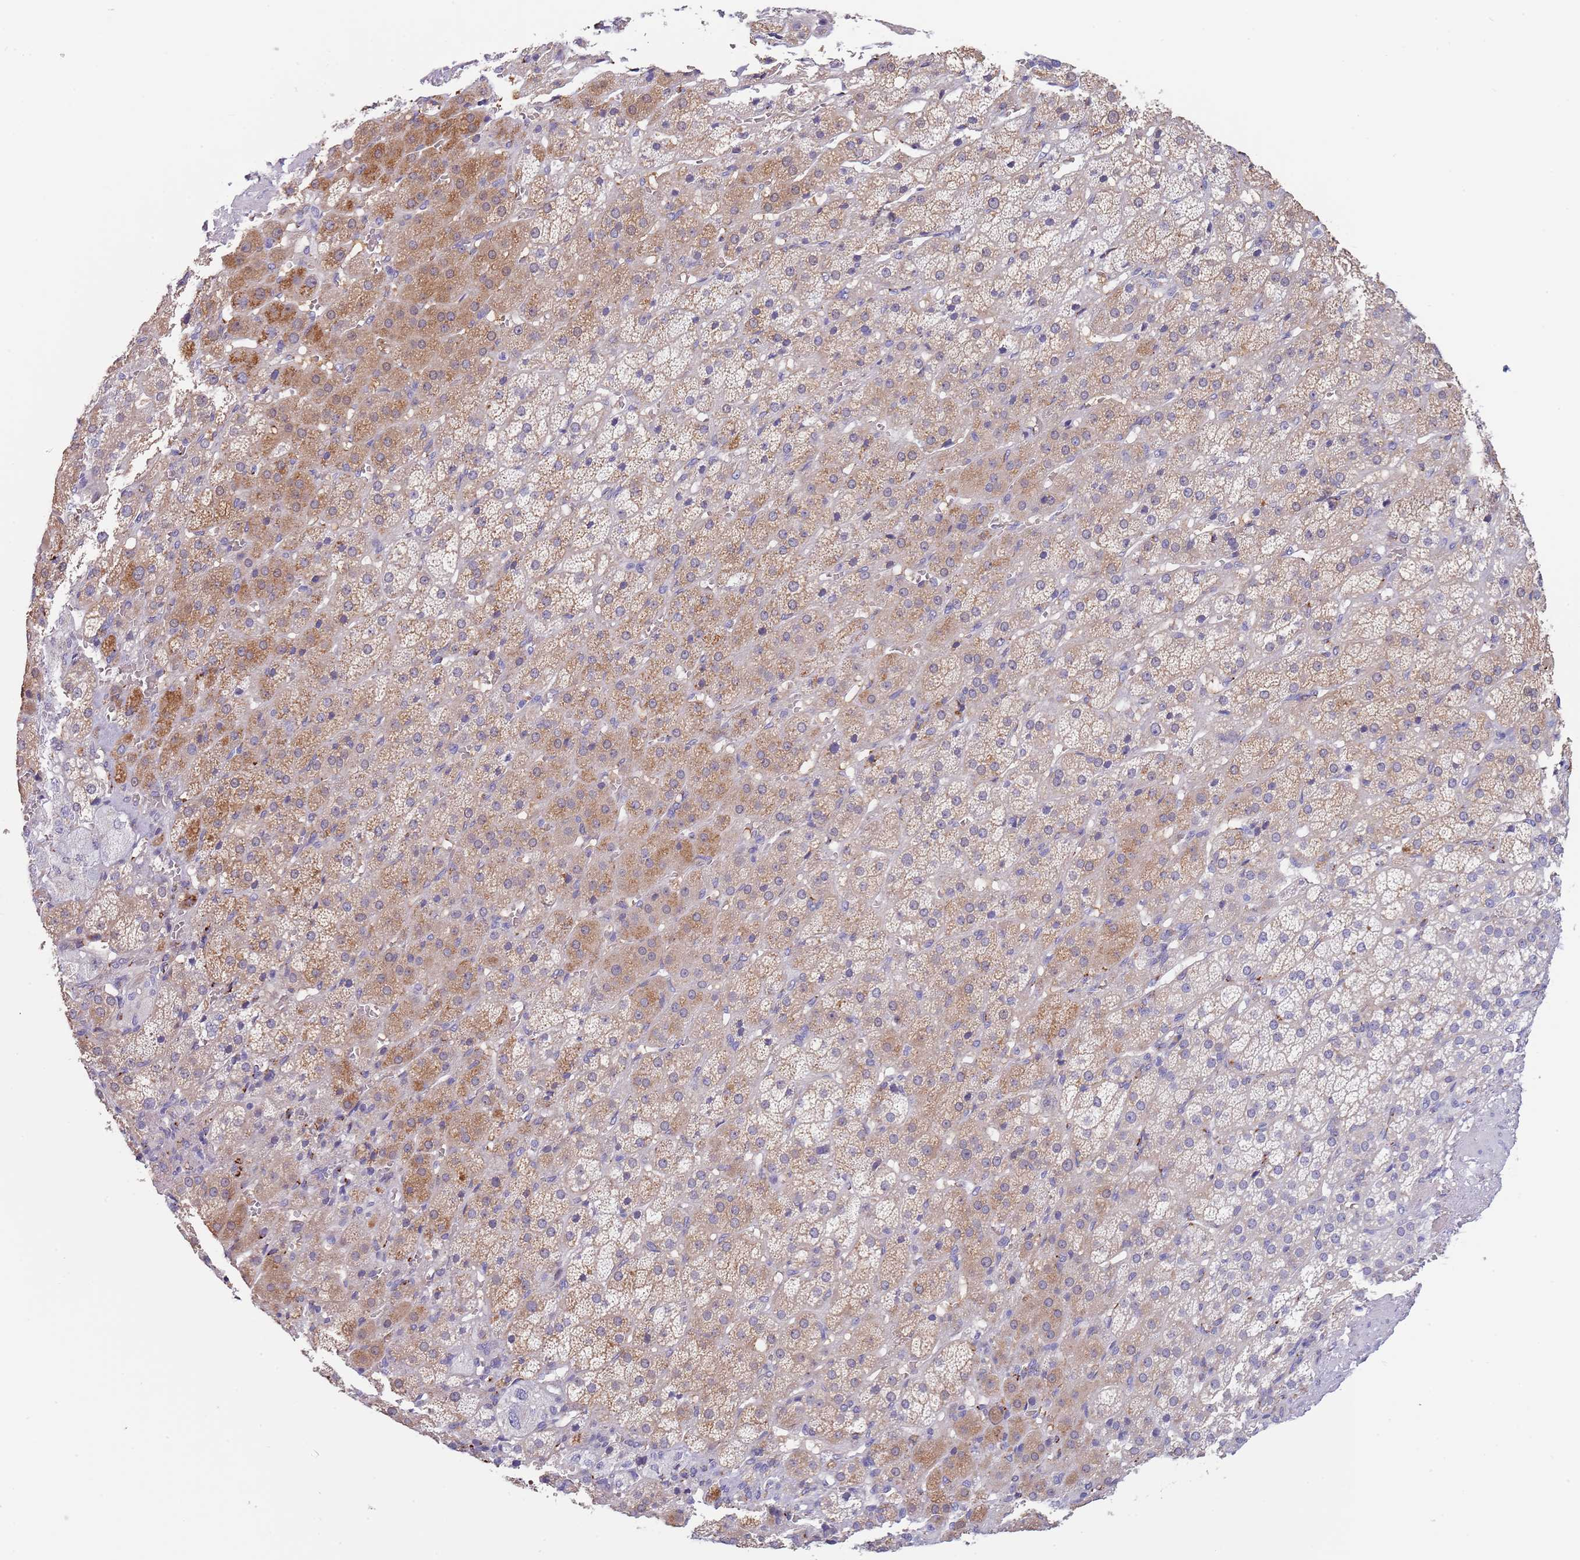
{"staining": {"intensity": "moderate", "quantity": ">75%", "location": "cytoplasmic/membranous"}, "tissue": "adrenal gland", "cell_type": "Glandular cells", "image_type": "normal", "snomed": [{"axis": "morphology", "description": "Normal tissue, NOS"}, {"axis": "topography", "description": "Adrenal gland"}], "caption": "Immunohistochemistry (IHC) (DAB) staining of unremarkable human adrenal gland demonstrates moderate cytoplasmic/membranous protein staining in about >75% of glandular cells. The staining is performed using DAB brown chromogen to label protein expression. The nuclei are counter-stained blue using hematoxylin.", "gene": "MAN1C1", "patient": {"sex": "female", "age": 57}}